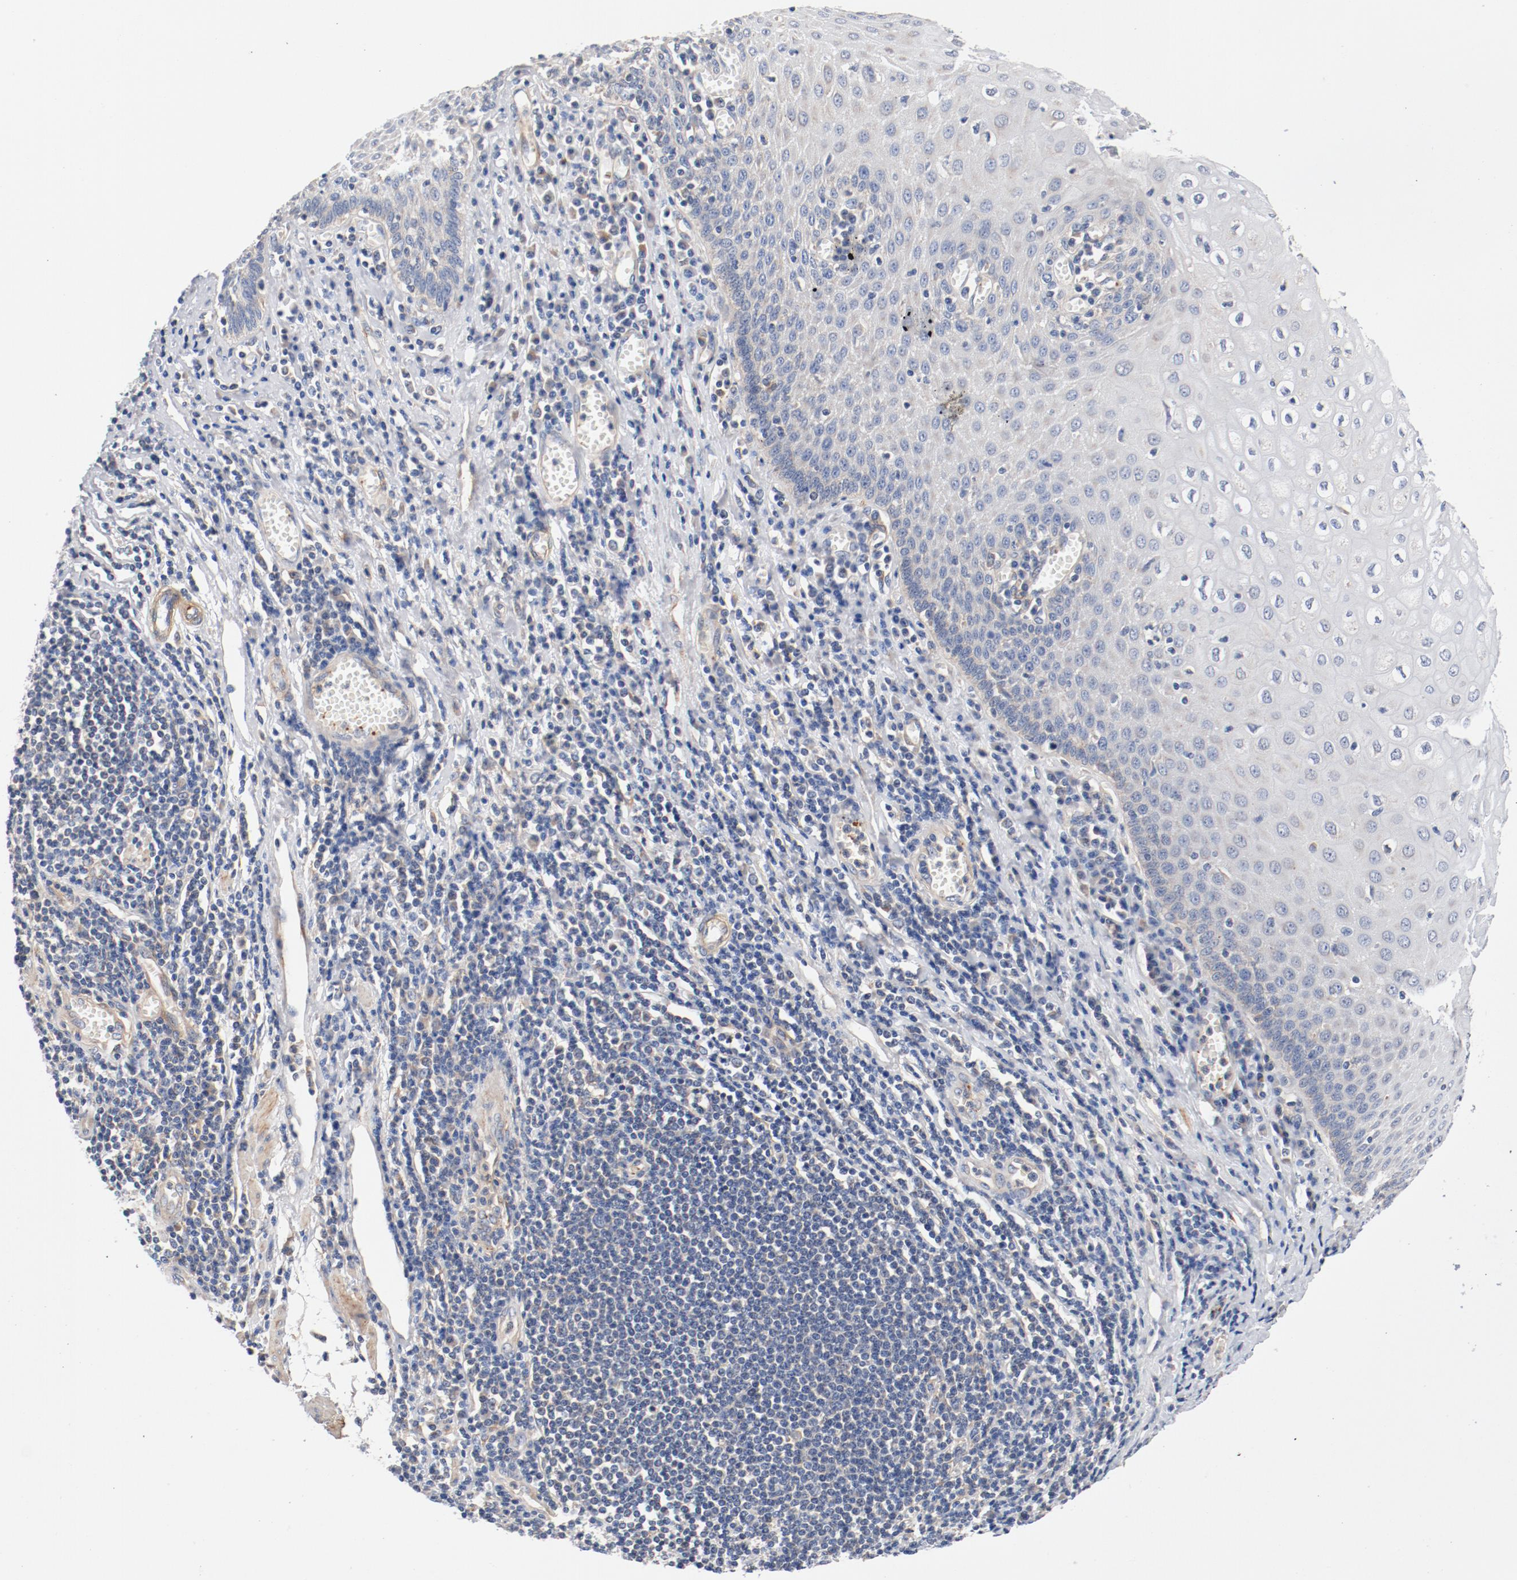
{"staining": {"intensity": "weak", "quantity": "<25%", "location": "cytoplasmic/membranous"}, "tissue": "esophagus", "cell_type": "Squamous epithelial cells", "image_type": "normal", "snomed": [{"axis": "morphology", "description": "Normal tissue, NOS"}, {"axis": "morphology", "description": "Squamous cell carcinoma, NOS"}, {"axis": "topography", "description": "Esophagus"}], "caption": "An immunohistochemistry (IHC) micrograph of benign esophagus is shown. There is no staining in squamous epithelial cells of esophagus. Brightfield microscopy of IHC stained with DAB (3,3'-diaminobenzidine) (brown) and hematoxylin (blue), captured at high magnification.", "gene": "ILK", "patient": {"sex": "male", "age": 65}}